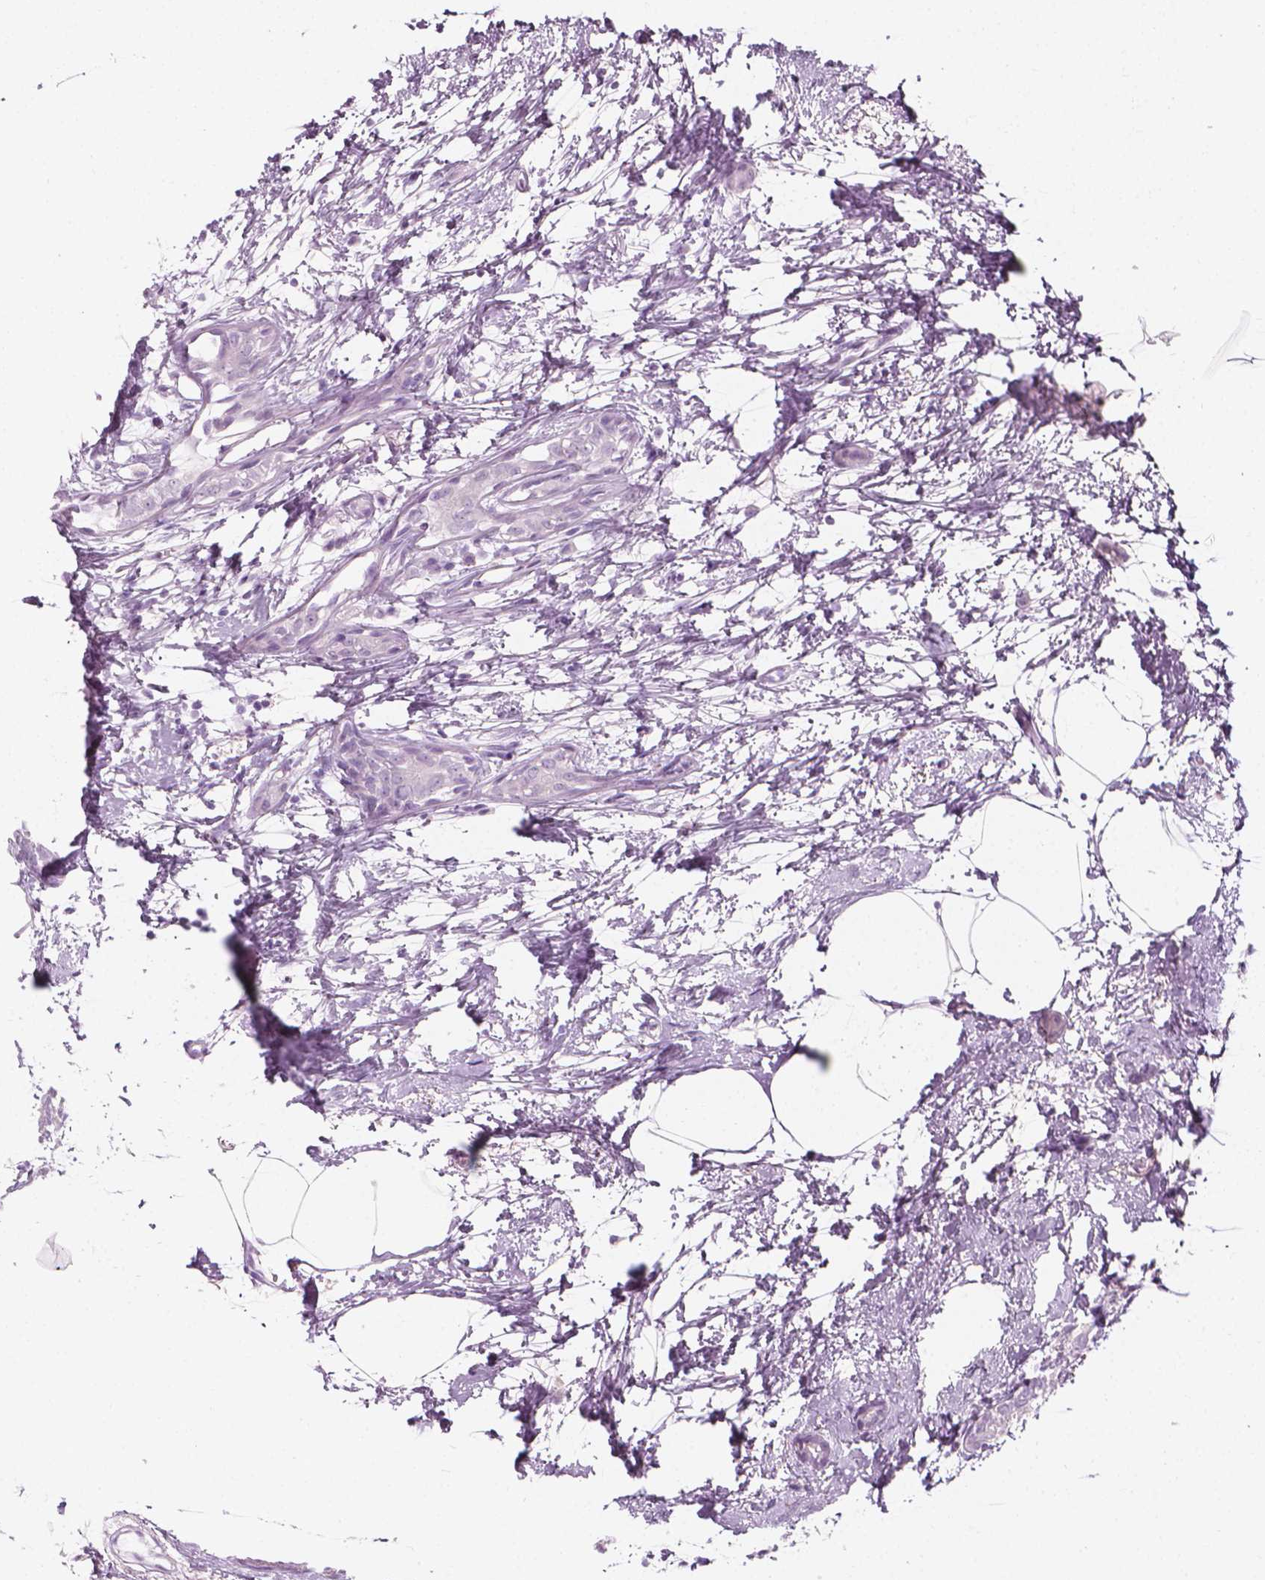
{"staining": {"intensity": "negative", "quantity": "none", "location": "none"}, "tissue": "breast cancer", "cell_type": "Tumor cells", "image_type": "cancer", "snomed": [{"axis": "morphology", "description": "Duct carcinoma"}, {"axis": "topography", "description": "Breast"}], "caption": "Immunohistochemistry image of human breast cancer stained for a protein (brown), which exhibits no positivity in tumor cells. The staining was performed using DAB to visualize the protein expression in brown, while the nuclei were stained in blue with hematoxylin (Magnification: 20x).", "gene": "SCG3", "patient": {"sex": "female", "age": 40}}